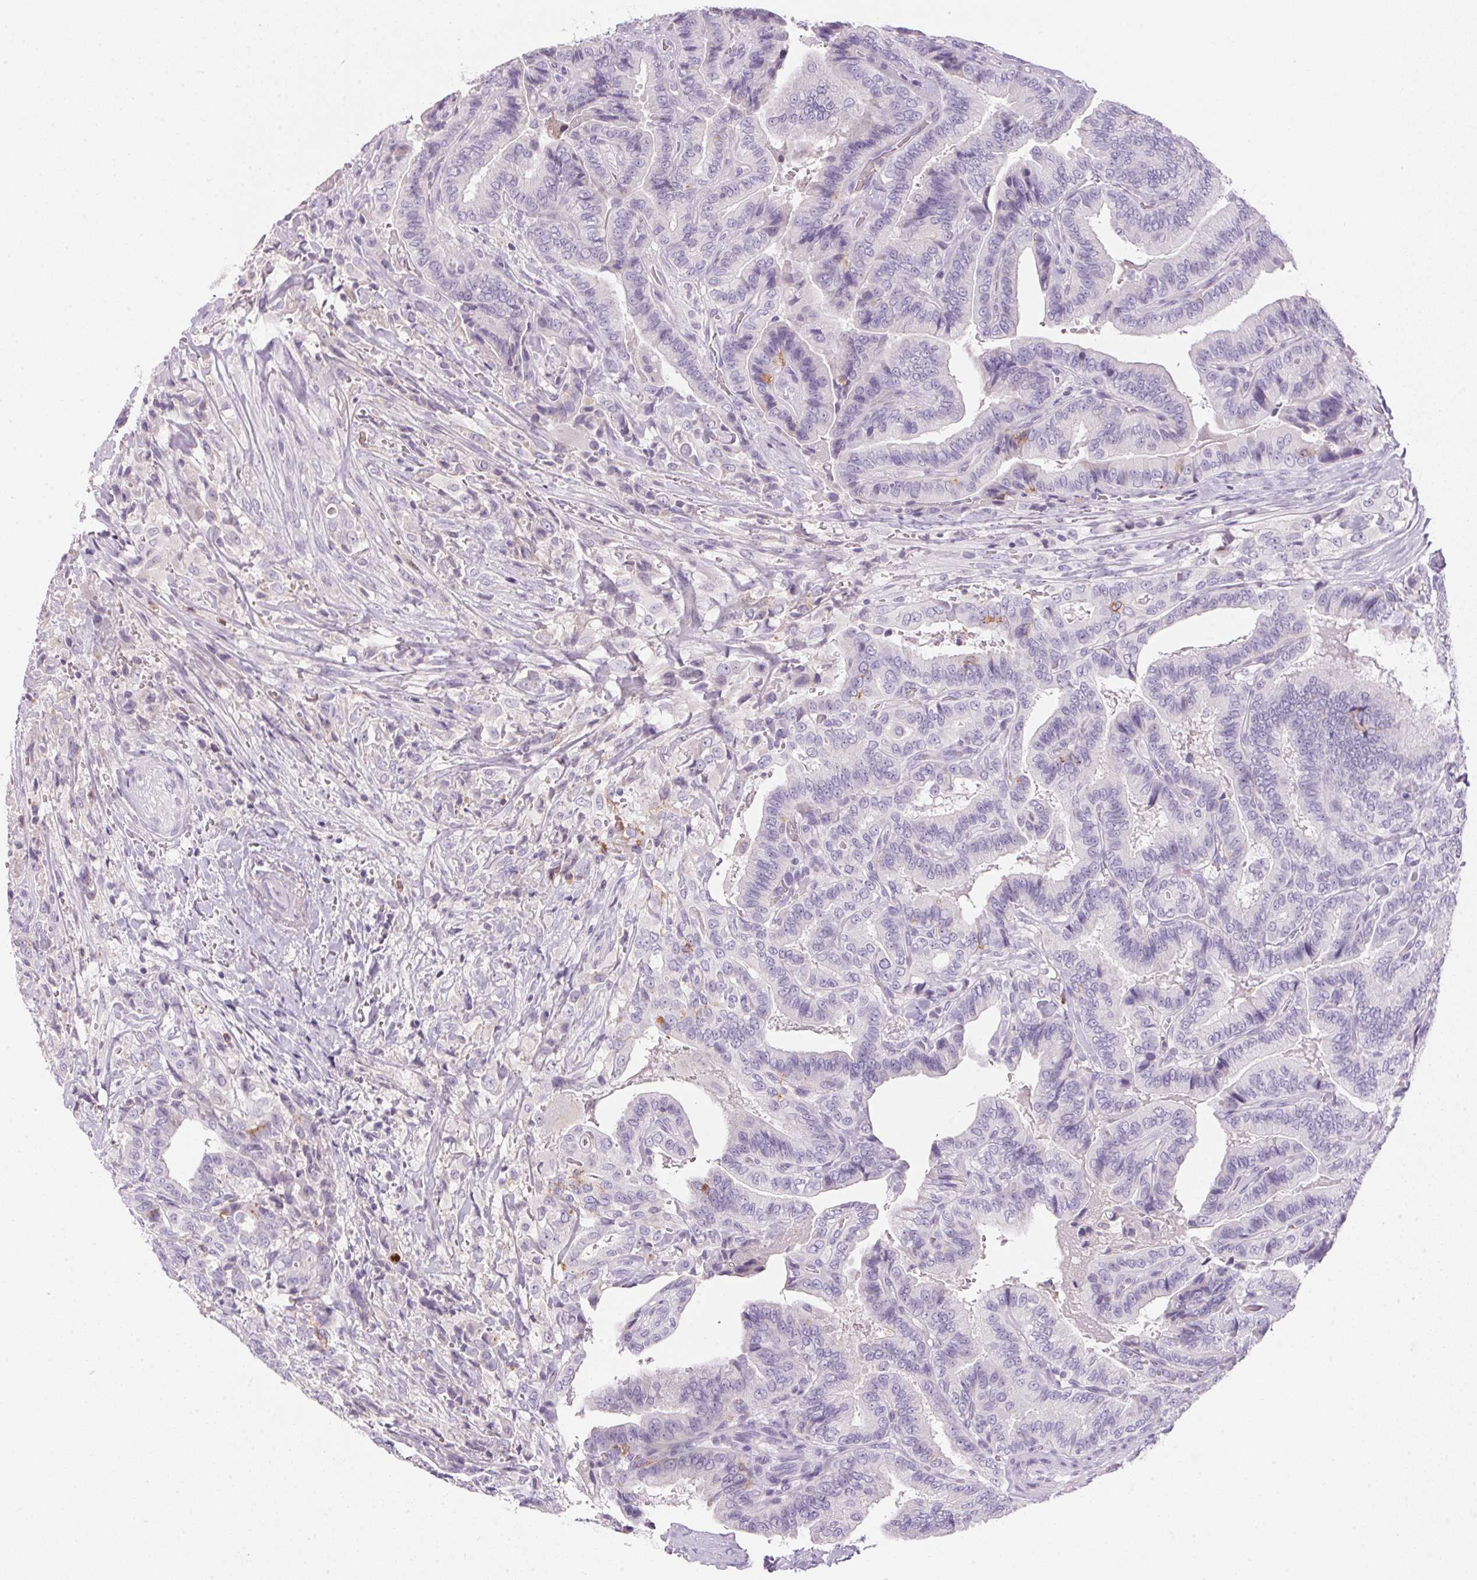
{"staining": {"intensity": "negative", "quantity": "none", "location": "none"}, "tissue": "thyroid cancer", "cell_type": "Tumor cells", "image_type": "cancer", "snomed": [{"axis": "morphology", "description": "Papillary adenocarcinoma, NOS"}, {"axis": "topography", "description": "Thyroid gland"}], "caption": "Immunohistochemistry (IHC) micrograph of neoplastic tissue: thyroid cancer stained with DAB shows no significant protein staining in tumor cells.", "gene": "ECPAS", "patient": {"sex": "male", "age": 61}}